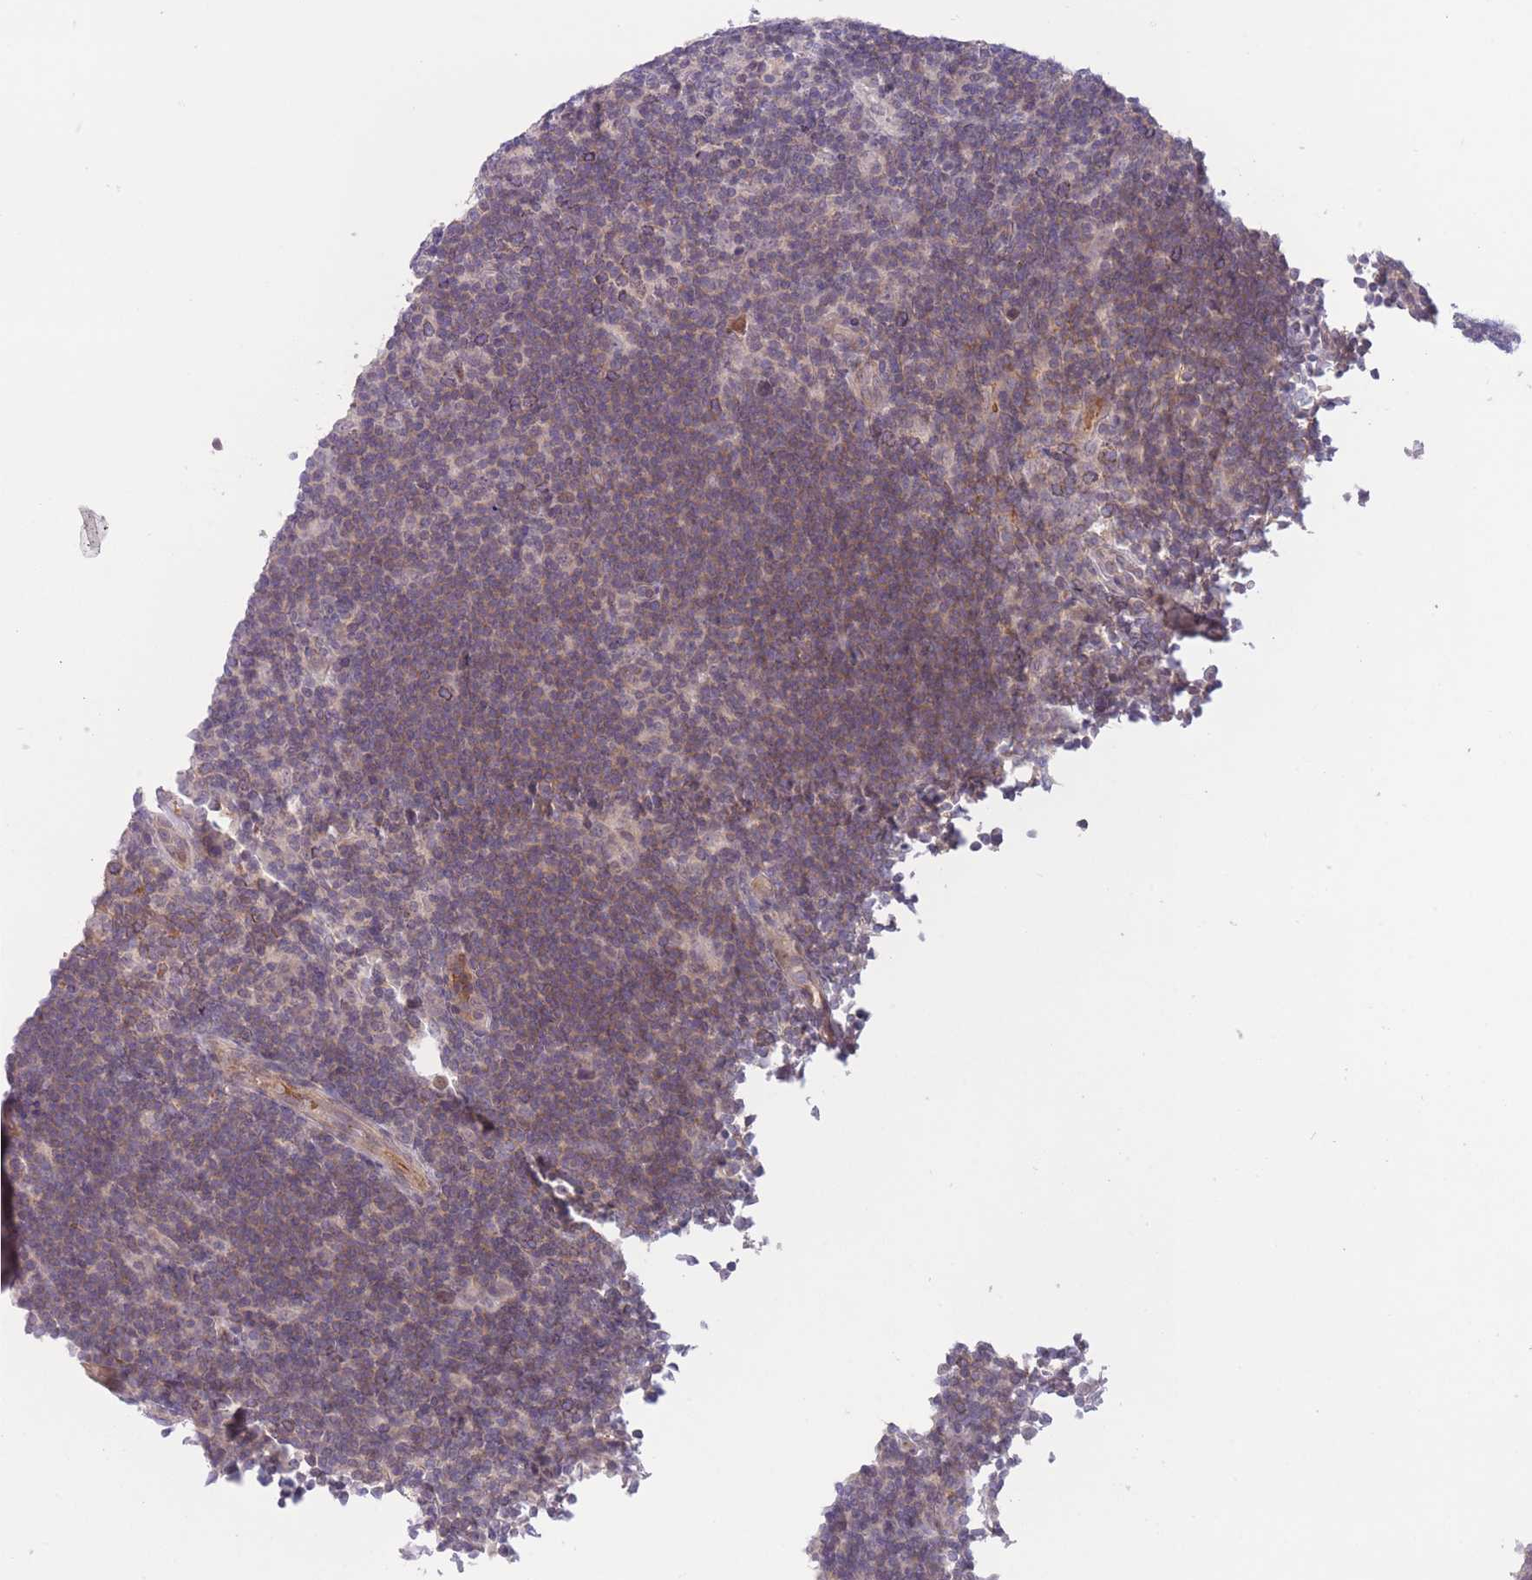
{"staining": {"intensity": "negative", "quantity": "none", "location": "none"}, "tissue": "lymphoma", "cell_type": "Tumor cells", "image_type": "cancer", "snomed": [{"axis": "morphology", "description": "Hodgkin's disease, NOS"}, {"axis": "topography", "description": "Lymph node"}], "caption": "Protein analysis of lymphoma reveals no significant staining in tumor cells.", "gene": "FUT5", "patient": {"sex": "female", "age": 57}}